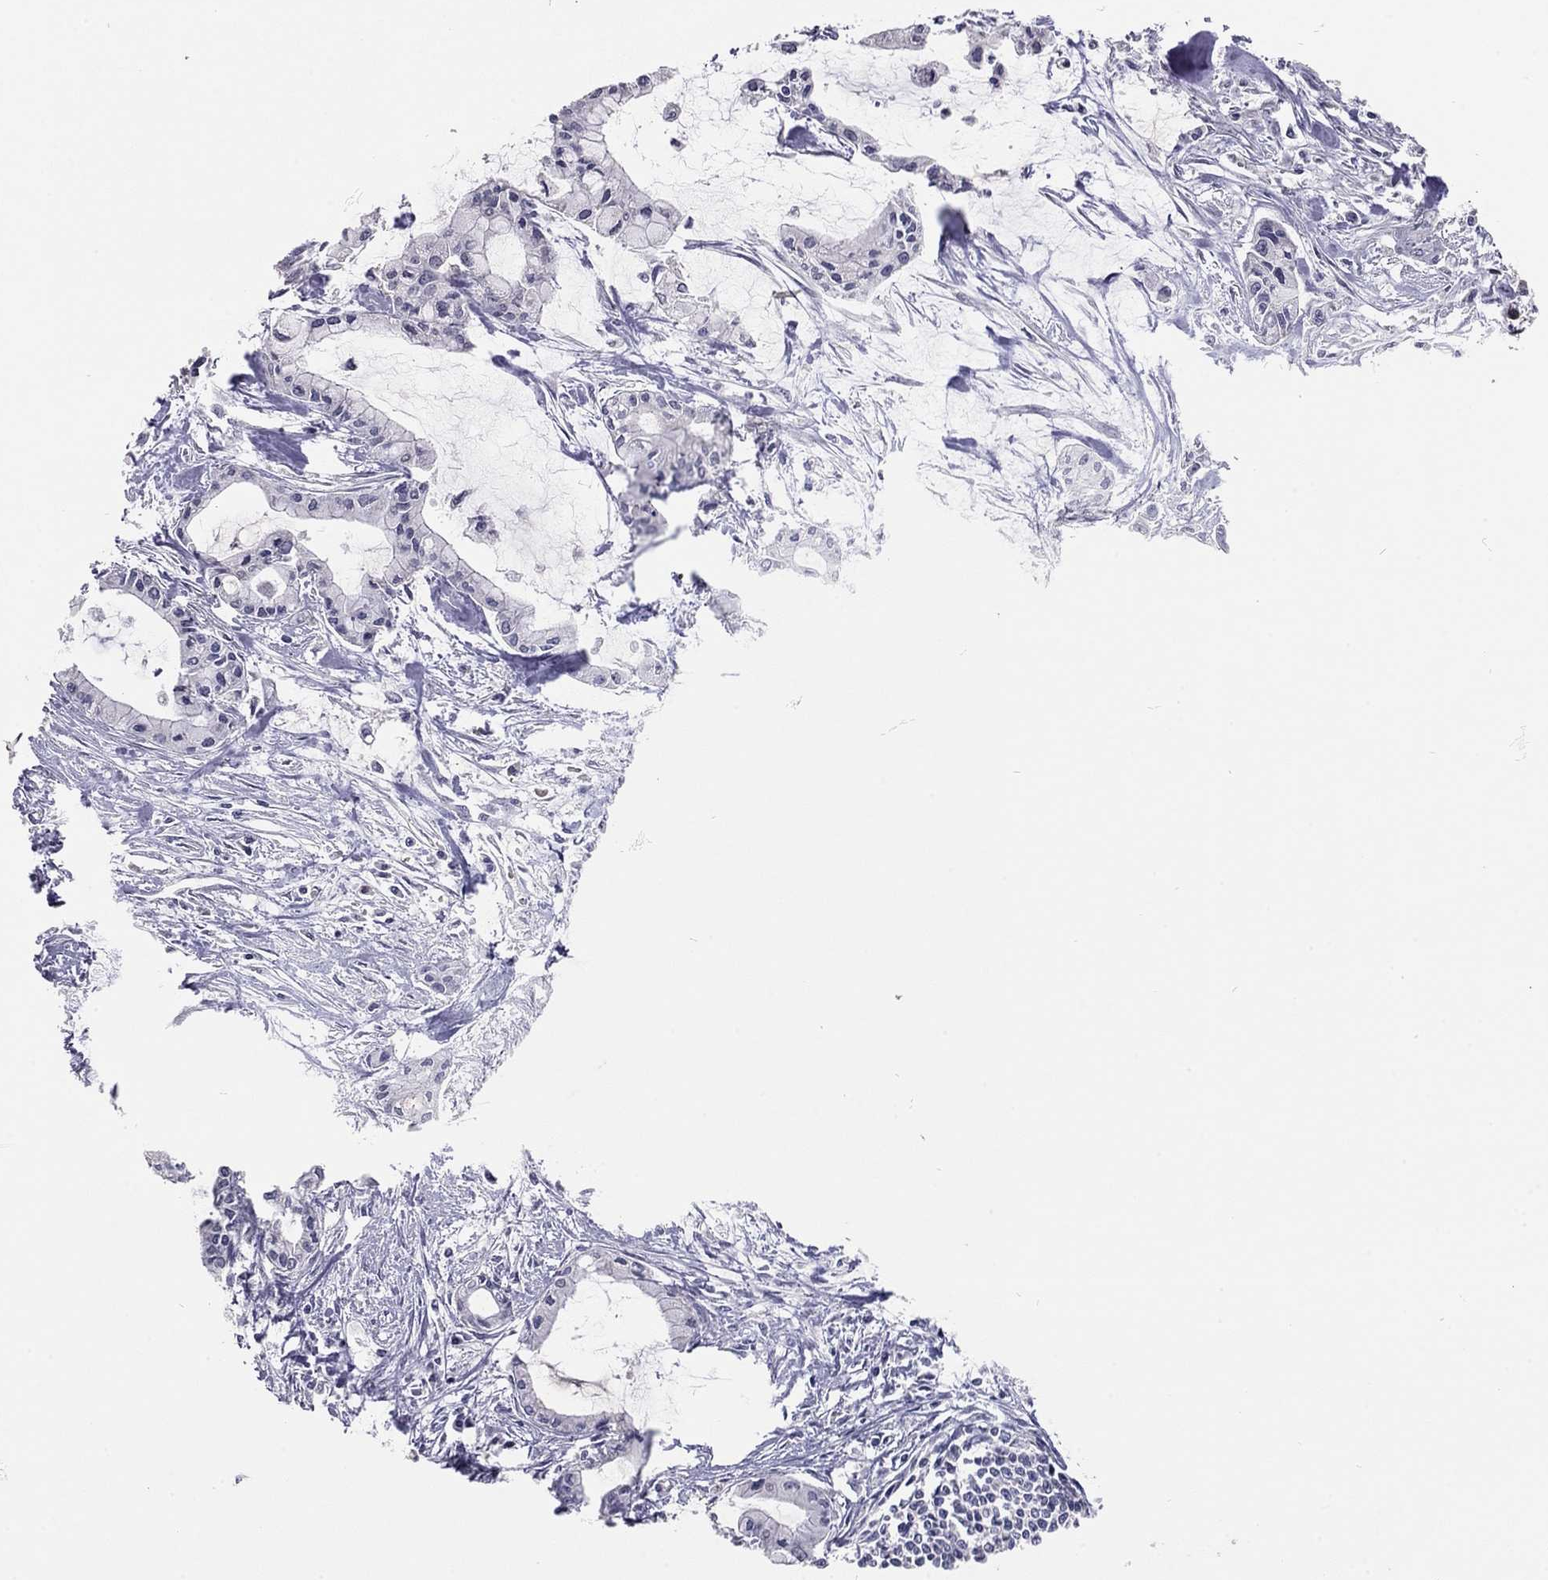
{"staining": {"intensity": "negative", "quantity": "none", "location": "none"}, "tissue": "pancreatic cancer", "cell_type": "Tumor cells", "image_type": "cancer", "snomed": [{"axis": "morphology", "description": "Adenocarcinoma, NOS"}, {"axis": "topography", "description": "Pancreas"}], "caption": "Pancreatic cancer was stained to show a protein in brown. There is no significant expression in tumor cells.", "gene": "SCARB1", "patient": {"sex": "male", "age": 48}}